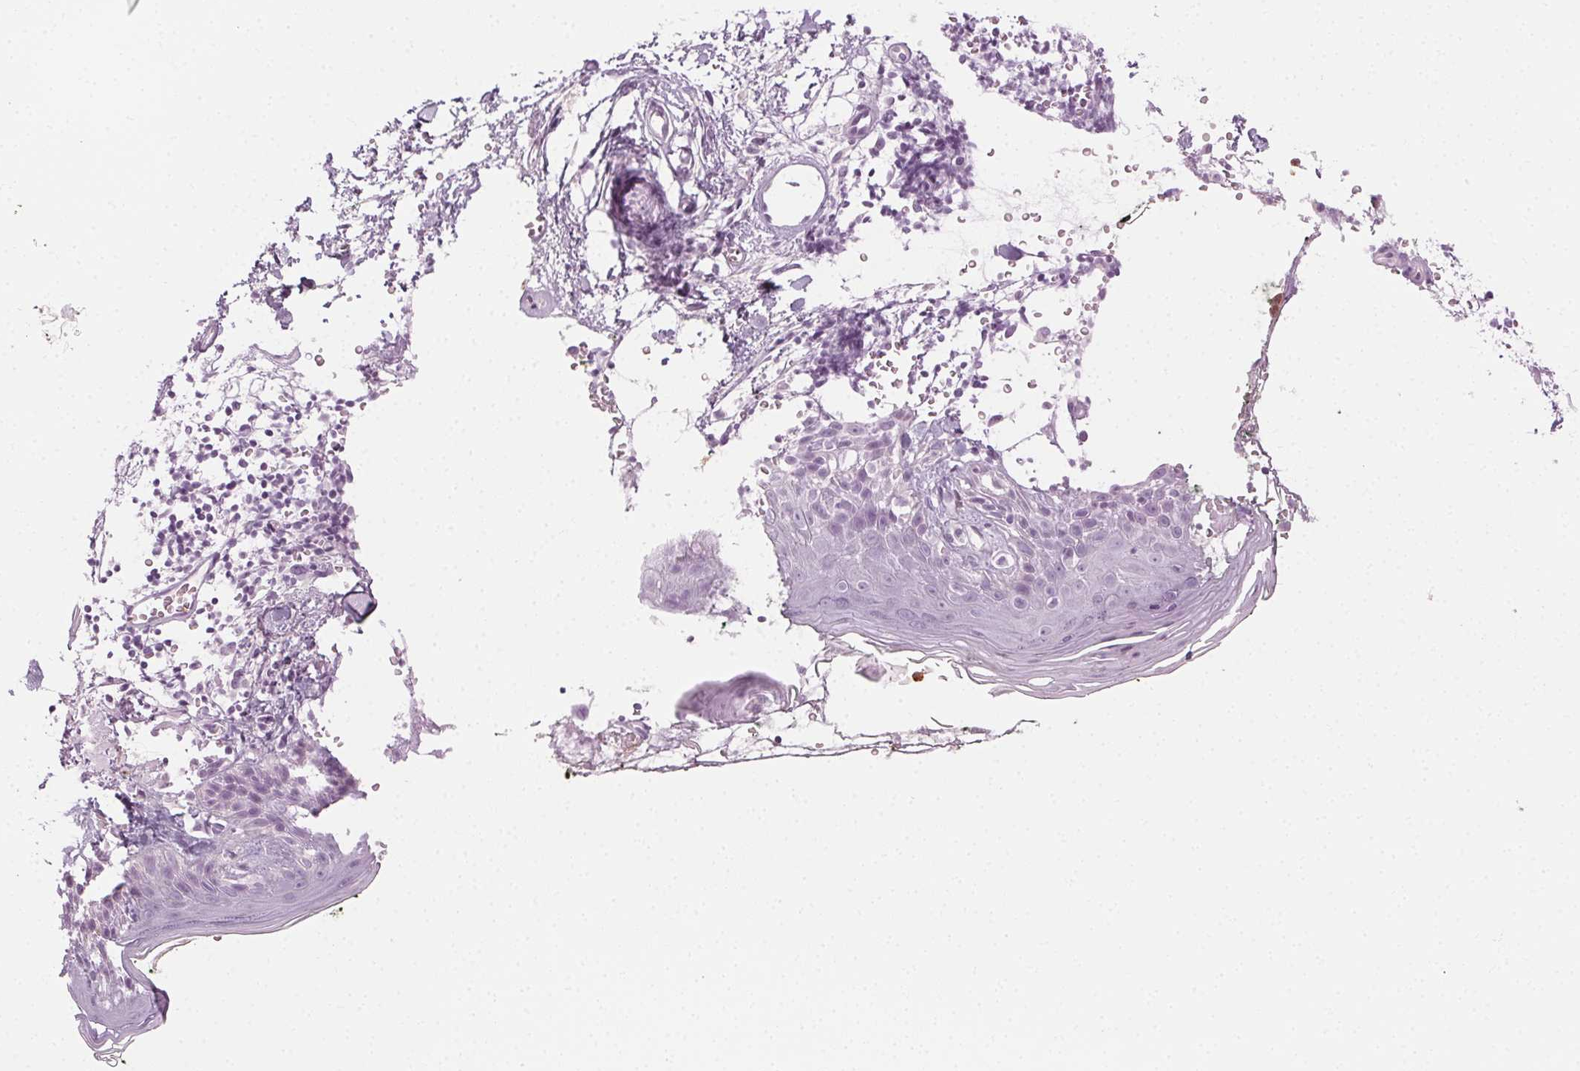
{"staining": {"intensity": "negative", "quantity": "none", "location": "none"}, "tissue": "skin", "cell_type": "Fibroblasts", "image_type": "normal", "snomed": [{"axis": "morphology", "description": "Normal tissue, NOS"}, {"axis": "topography", "description": "Skin"}], "caption": "Unremarkable skin was stained to show a protein in brown. There is no significant staining in fibroblasts.", "gene": "MPO", "patient": {"sex": "male", "age": 76}}